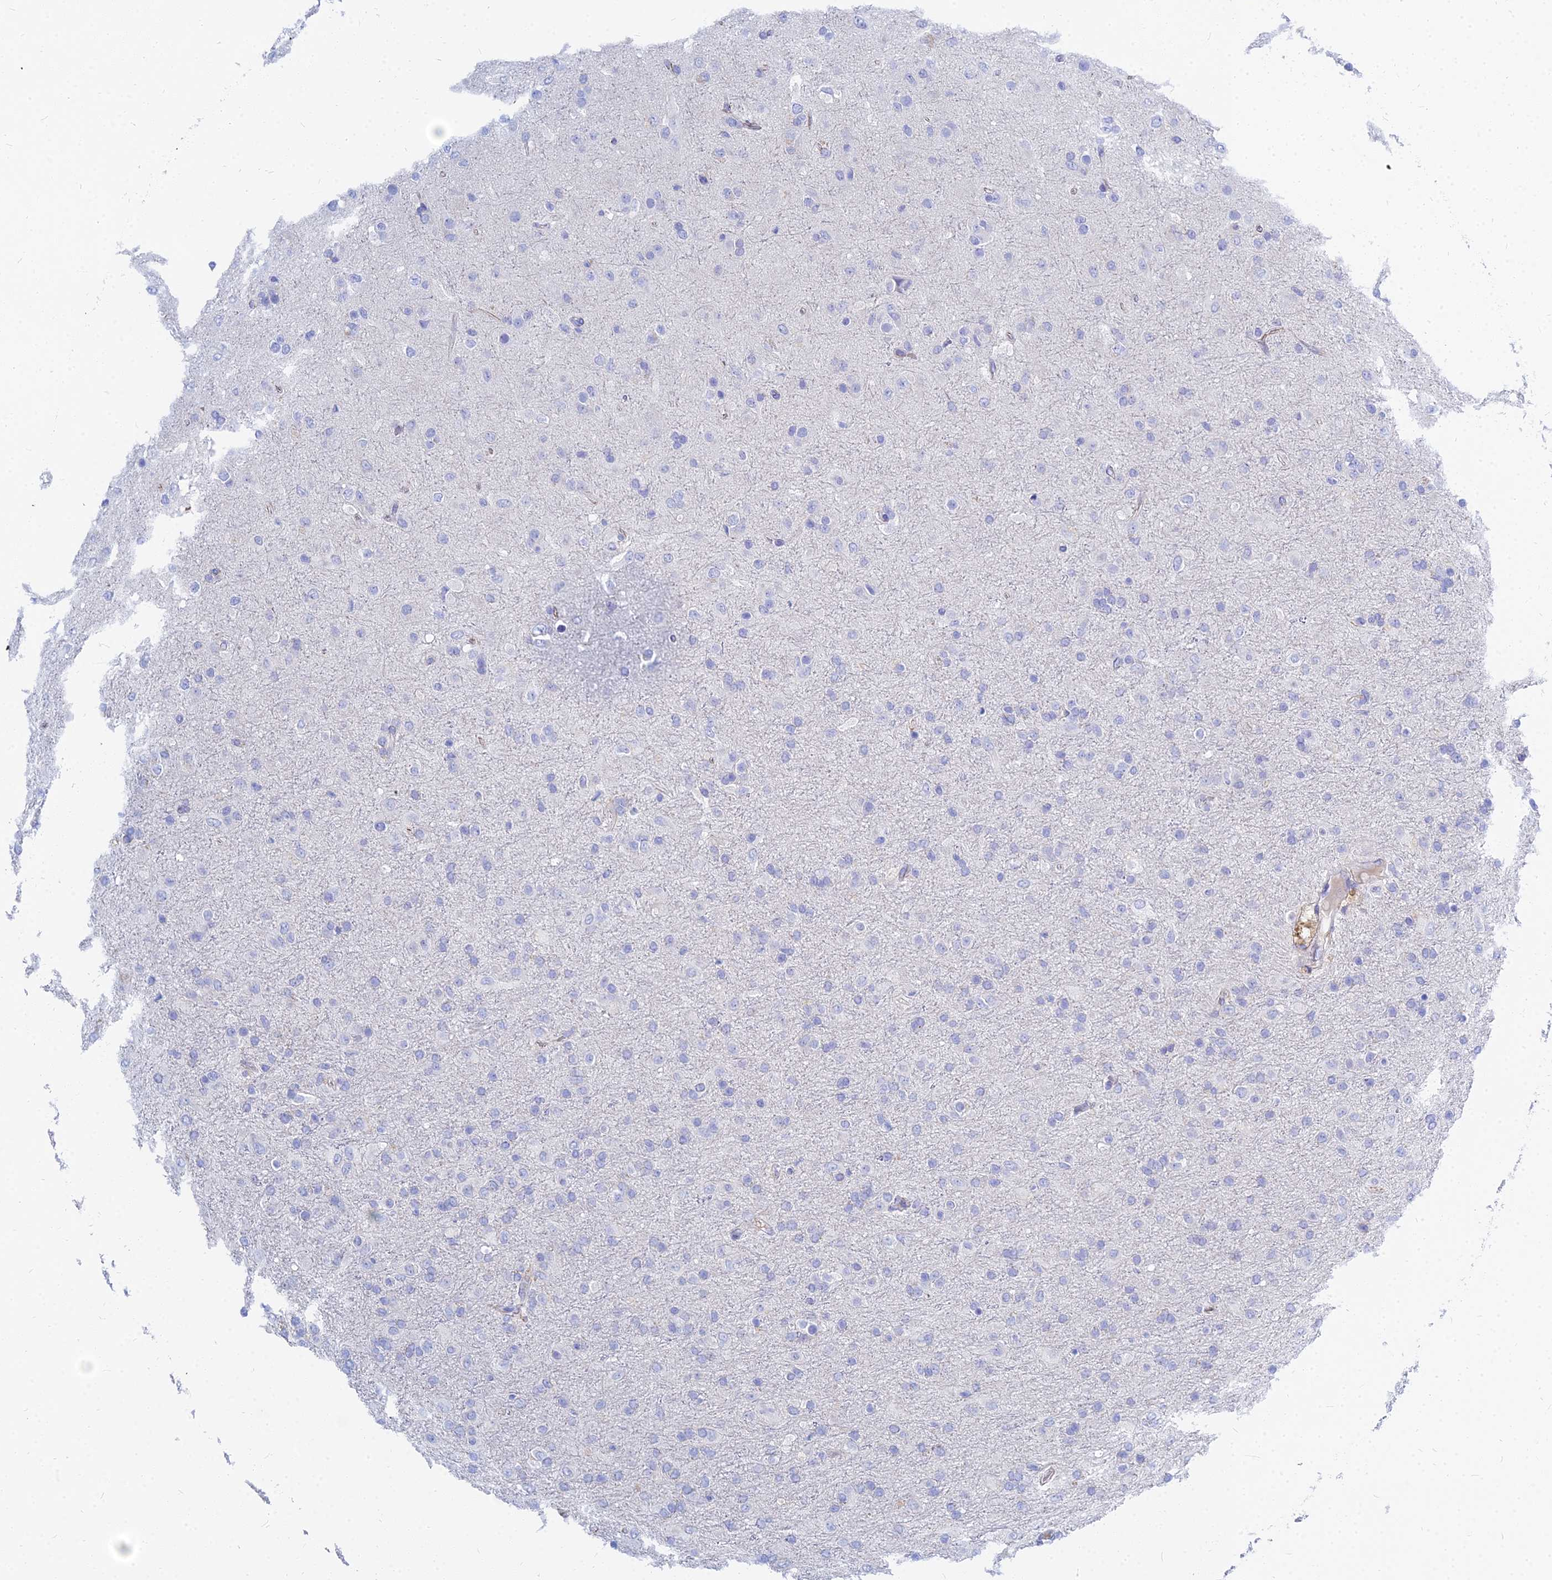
{"staining": {"intensity": "negative", "quantity": "none", "location": "none"}, "tissue": "glioma", "cell_type": "Tumor cells", "image_type": "cancer", "snomed": [{"axis": "morphology", "description": "Glioma, malignant, Low grade"}, {"axis": "topography", "description": "Brain"}], "caption": "The image displays no staining of tumor cells in glioma.", "gene": "ZNF552", "patient": {"sex": "male", "age": 65}}